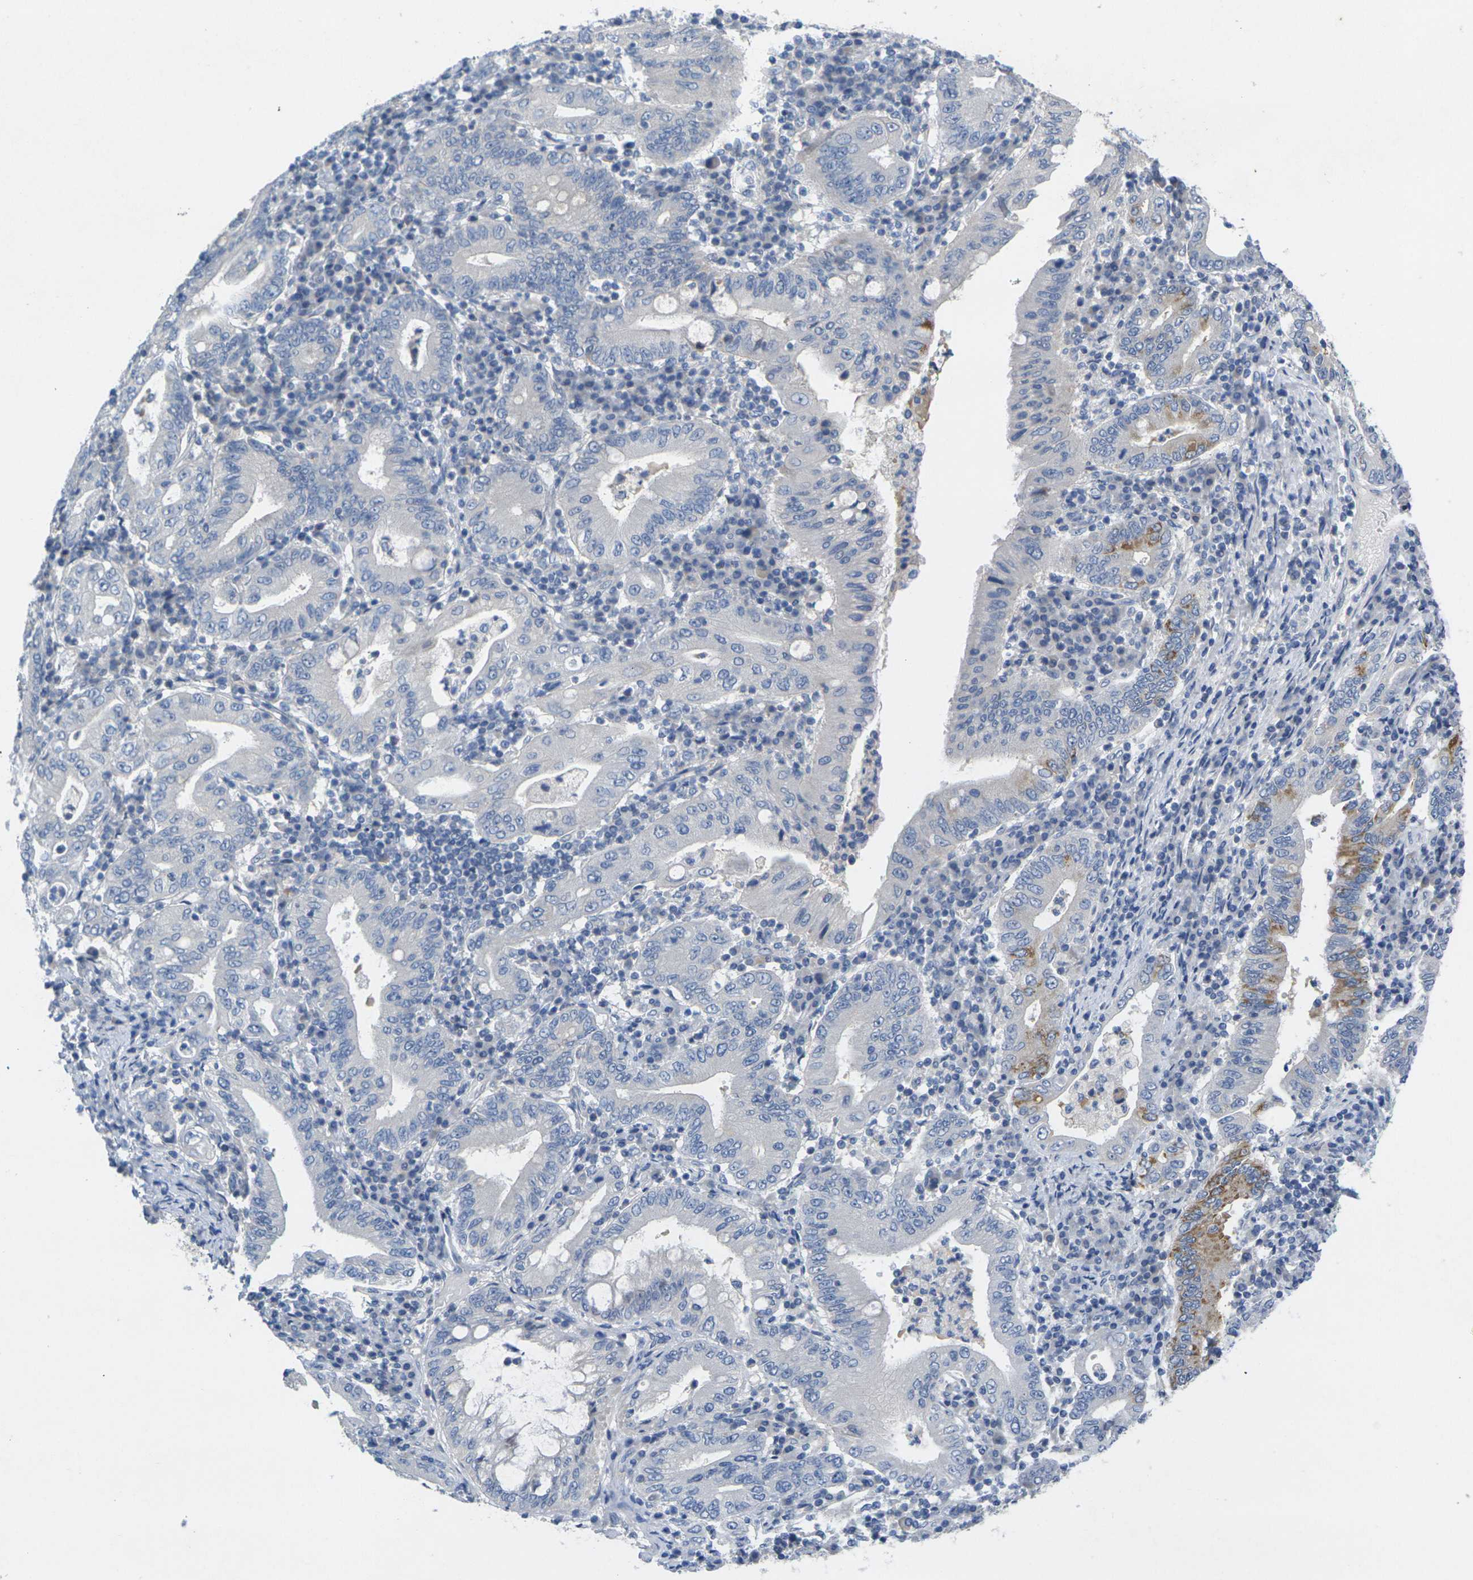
{"staining": {"intensity": "moderate", "quantity": "<25%", "location": "cytoplasmic/membranous"}, "tissue": "stomach cancer", "cell_type": "Tumor cells", "image_type": "cancer", "snomed": [{"axis": "morphology", "description": "Normal tissue, NOS"}, {"axis": "morphology", "description": "Adenocarcinoma, NOS"}, {"axis": "topography", "description": "Esophagus"}, {"axis": "topography", "description": "Stomach, upper"}, {"axis": "topography", "description": "Peripheral nerve tissue"}], "caption": "Protein expression analysis of stomach adenocarcinoma exhibits moderate cytoplasmic/membranous expression in approximately <25% of tumor cells. (DAB IHC with brightfield microscopy, high magnification).", "gene": "TNNI3", "patient": {"sex": "male", "age": 62}}